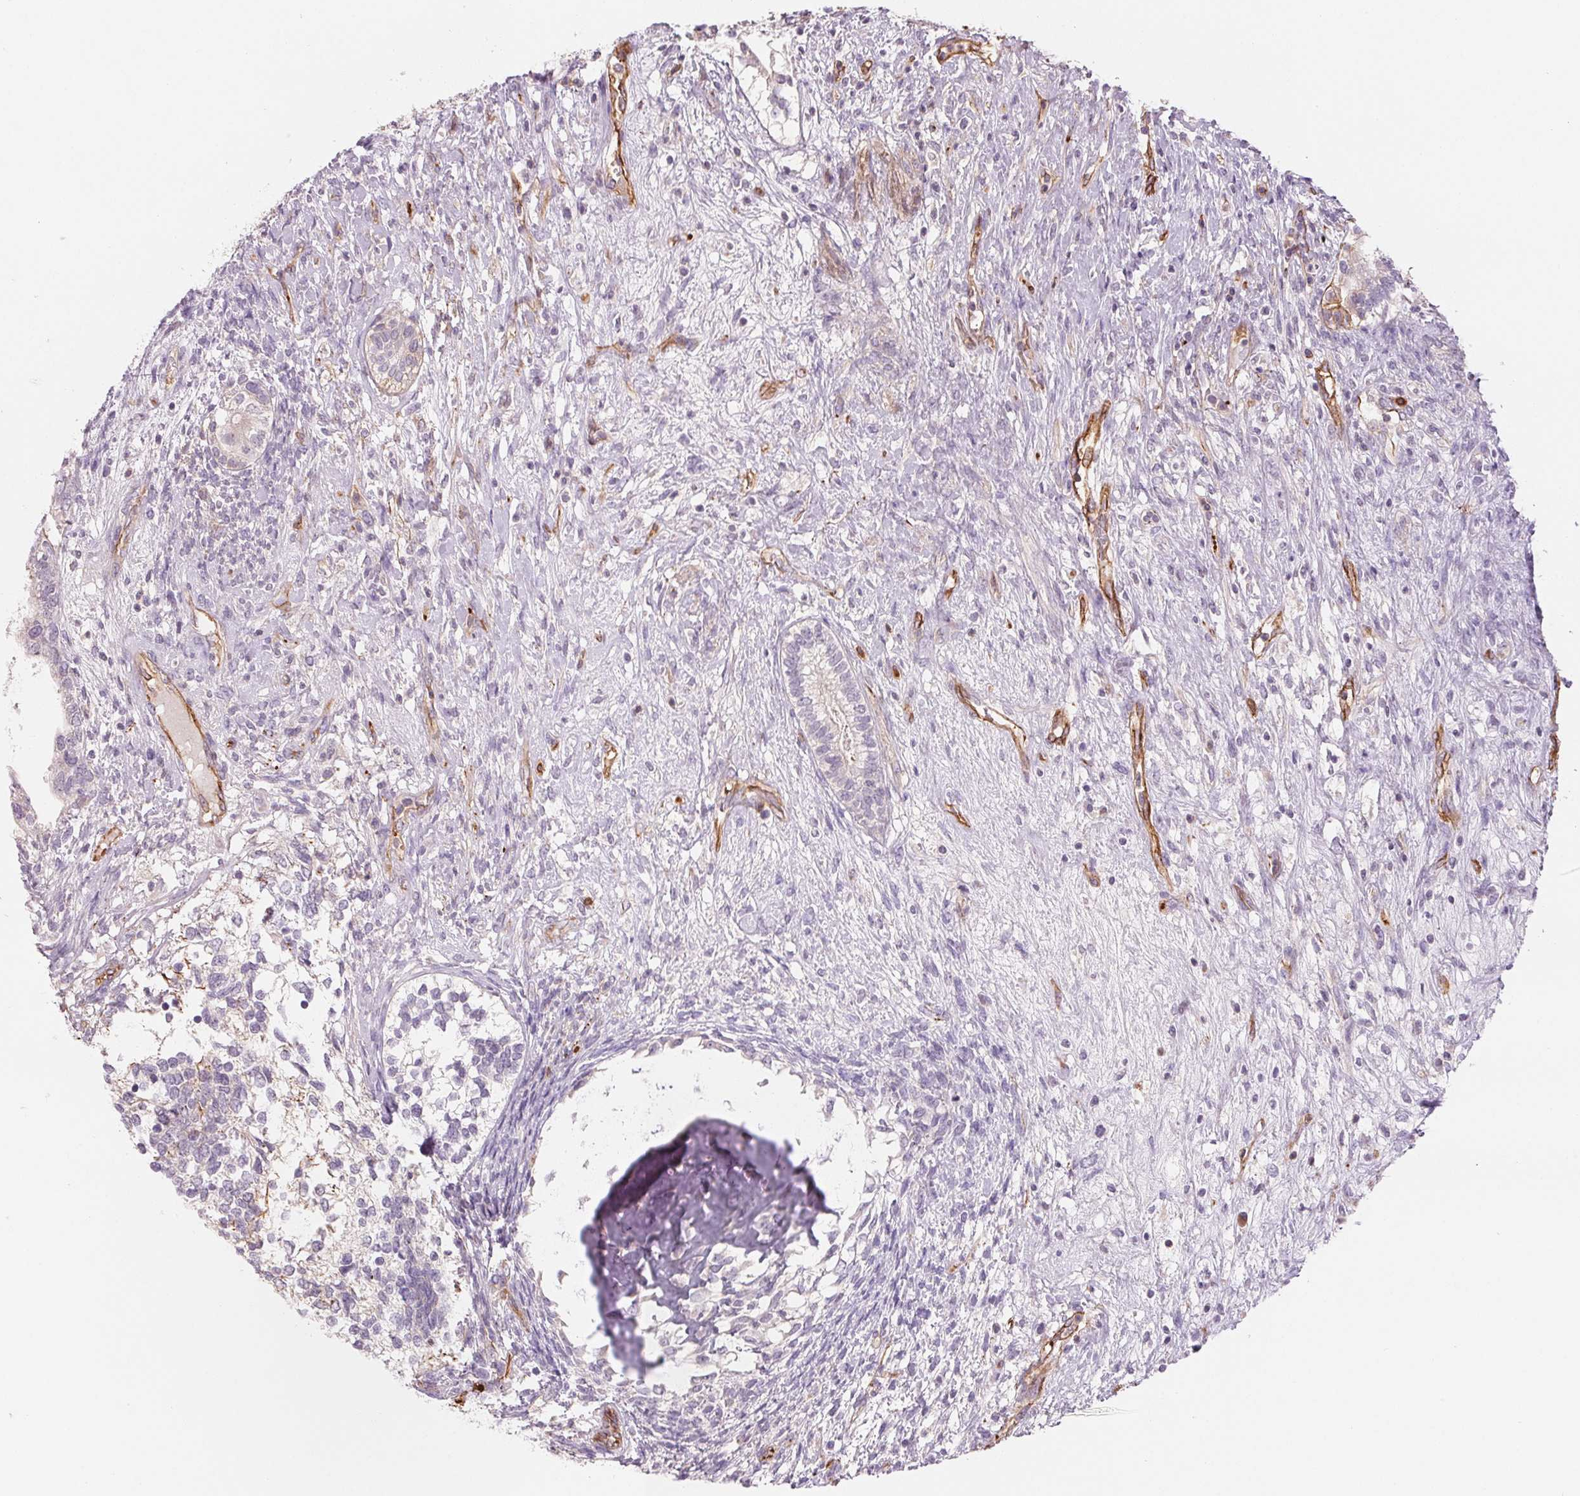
{"staining": {"intensity": "negative", "quantity": "none", "location": "none"}, "tissue": "testis cancer", "cell_type": "Tumor cells", "image_type": "cancer", "snomed": [{"axis": "morphology", "description": "Seminoma, NOS"}, {"axis": "morphology", "description": "Carcinoma, Embryonal, NOS"}, {"axis": "topography", "description": "Testis"}], "caption": "IHC of human testis cancer shows no expression in tumor cells.", "gene": "ANKRD13B", "patient": {"sex": "male", "age": 41}}